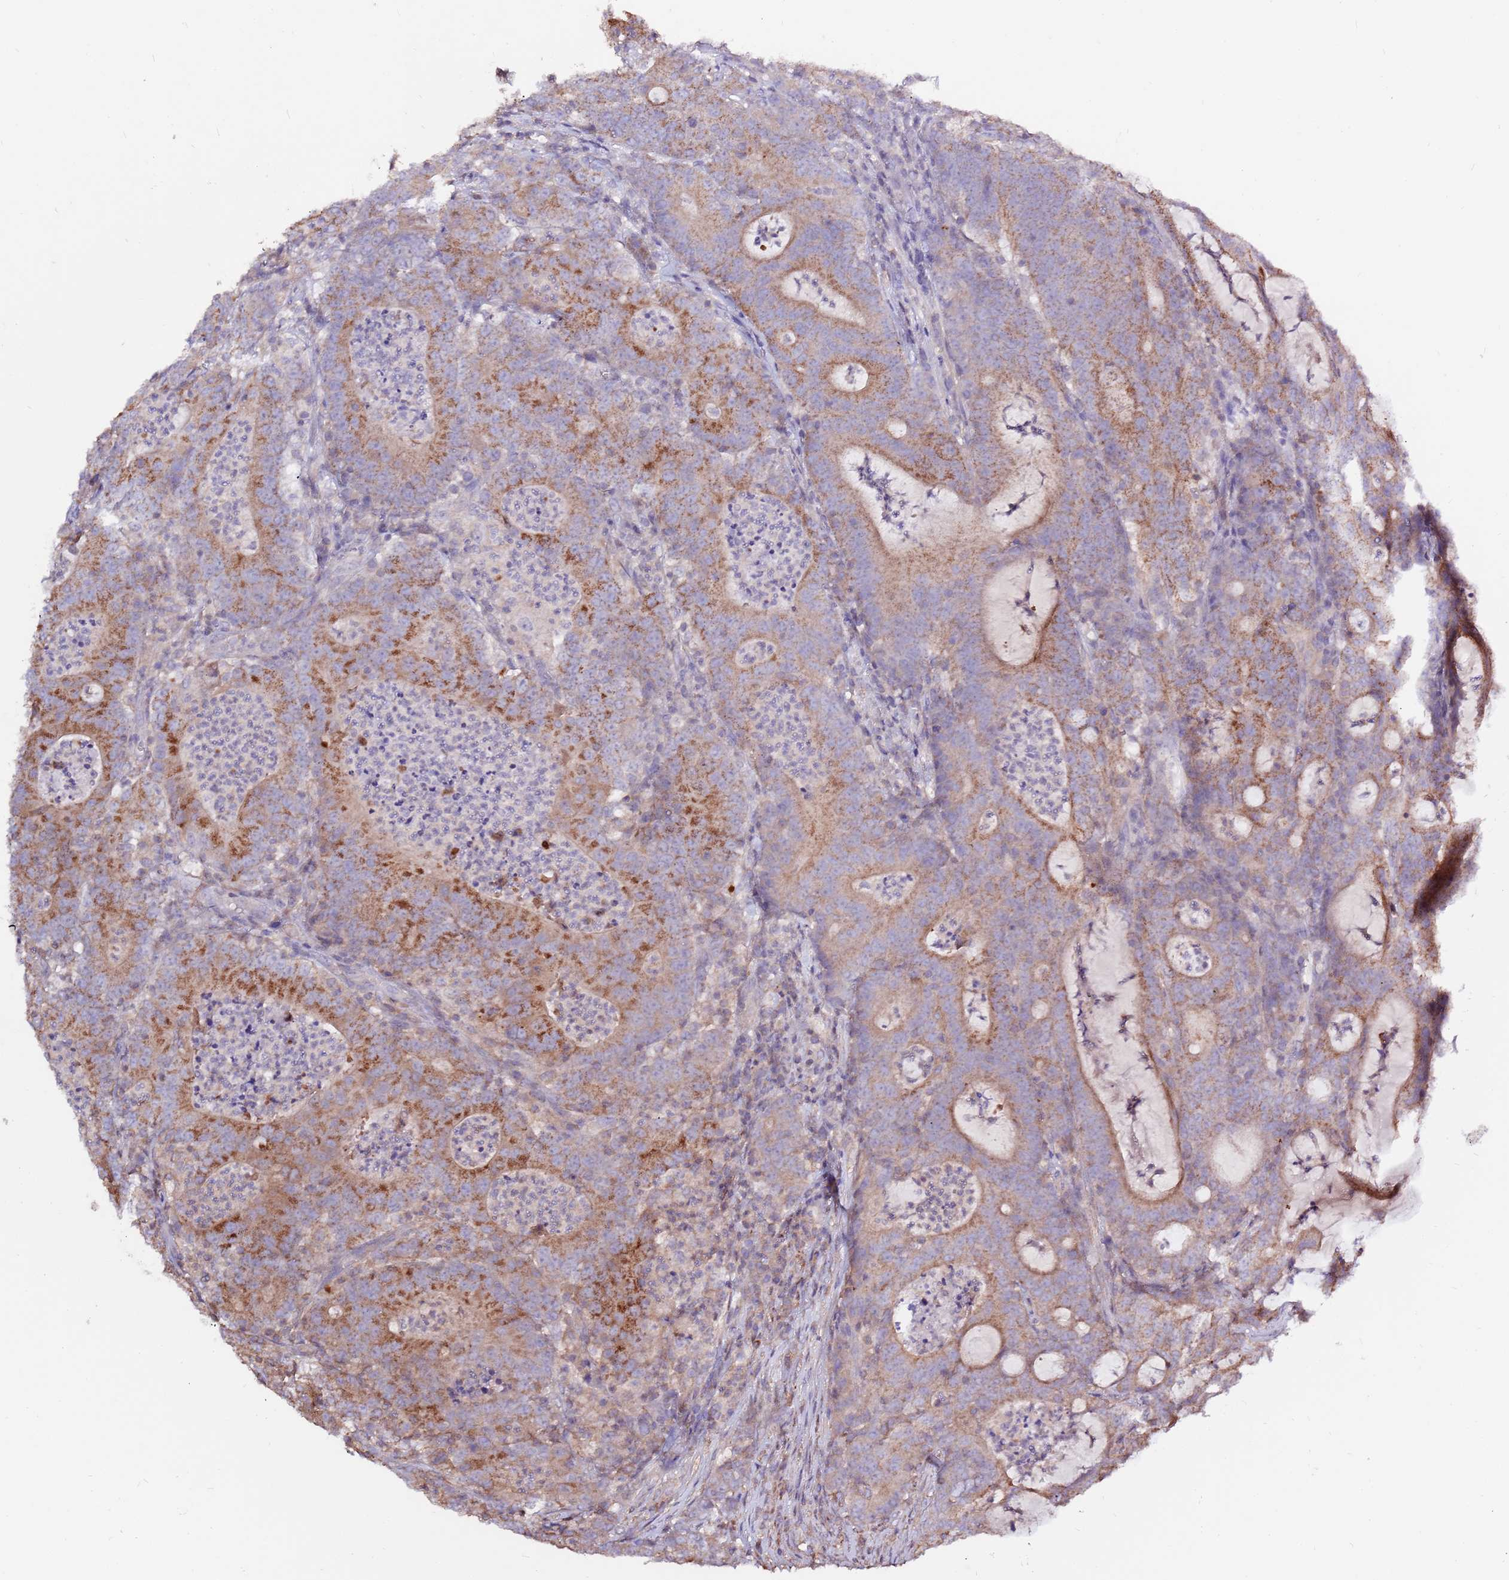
{"staining": {"intensity": "moderate", "quantity": ">75%", "location": "cytoplasmic/membranous"}, "tissue": "colorectal cancer", "cell_type": "Tumor cells", "image_type": "cancer", "snomed": [{"axis": "morphology", "description": "Adenocarcinoma, NOS"}, {"axis": "topography", "description": "Colon"}], "caption": "Human colorectal cancer stained with a protein marker exhibits moderate staining in tumor cells.", "gene": "EVA1B", "patient": {"sex": "male", "age": 83}}